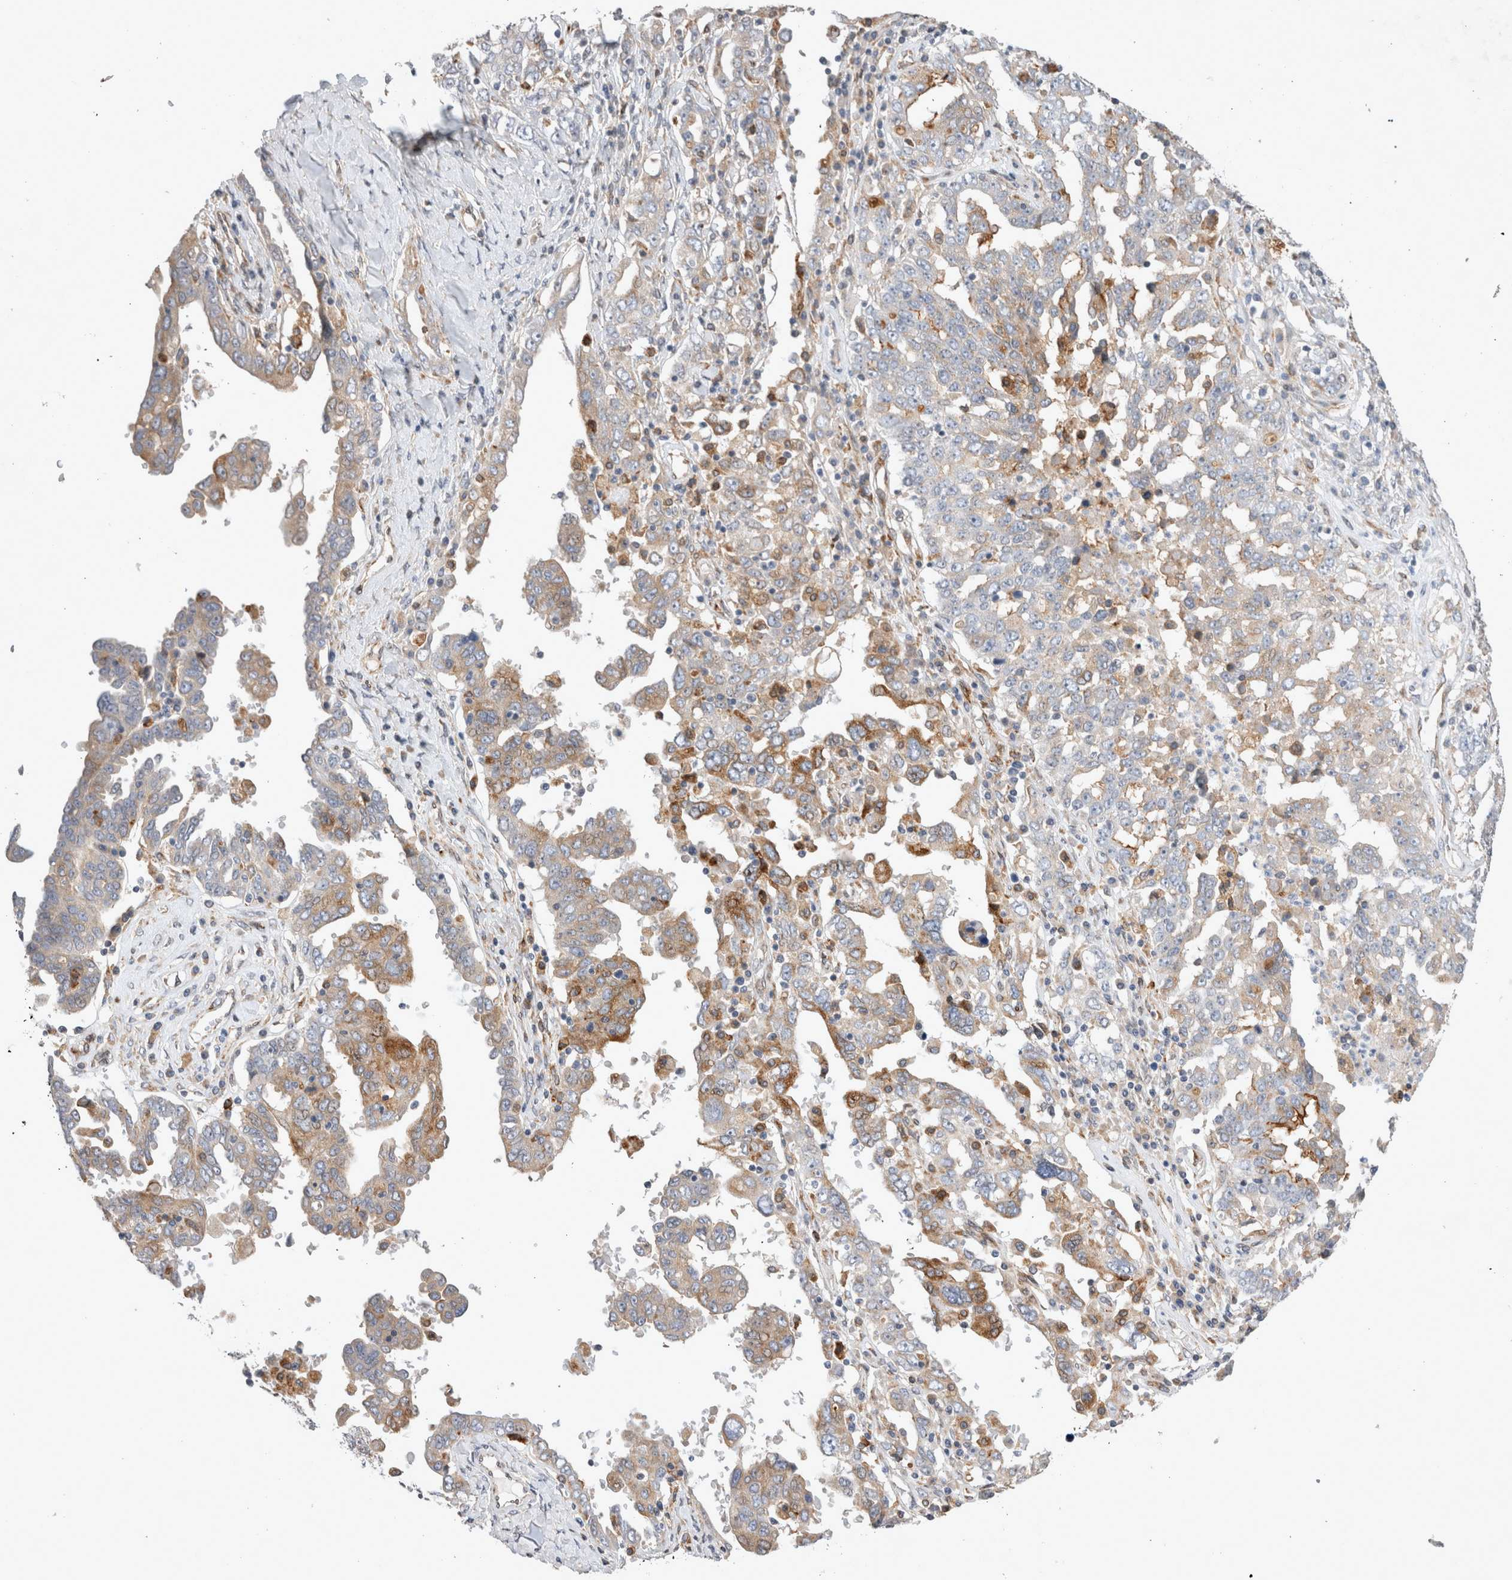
{"staining": {"intensity": "moderate", "quantity": "<25%", "location": "cytoplasmic/membranous"}, "tissue": "ovarian cancer", "cell_type": "Tumor cells", "image_type": "cancer", "snomed": [{"axis": "morphology", "description": "Carcinoma, endometroid"}, {"axis": "topography", "description": "Ovary"}], "caption": "A micrograph of human endometroid carcinoma (ovarian) stained for a protein exhibits moderate cytoplasmic/membranous brown staining in tumor cells. Using DAB (brown) and hematoxylin (blue) stains, captured at high magnification using brightfield microscopy.", "gene": "TRMT9B", "patient": {"sex": "female", "age": 62}}